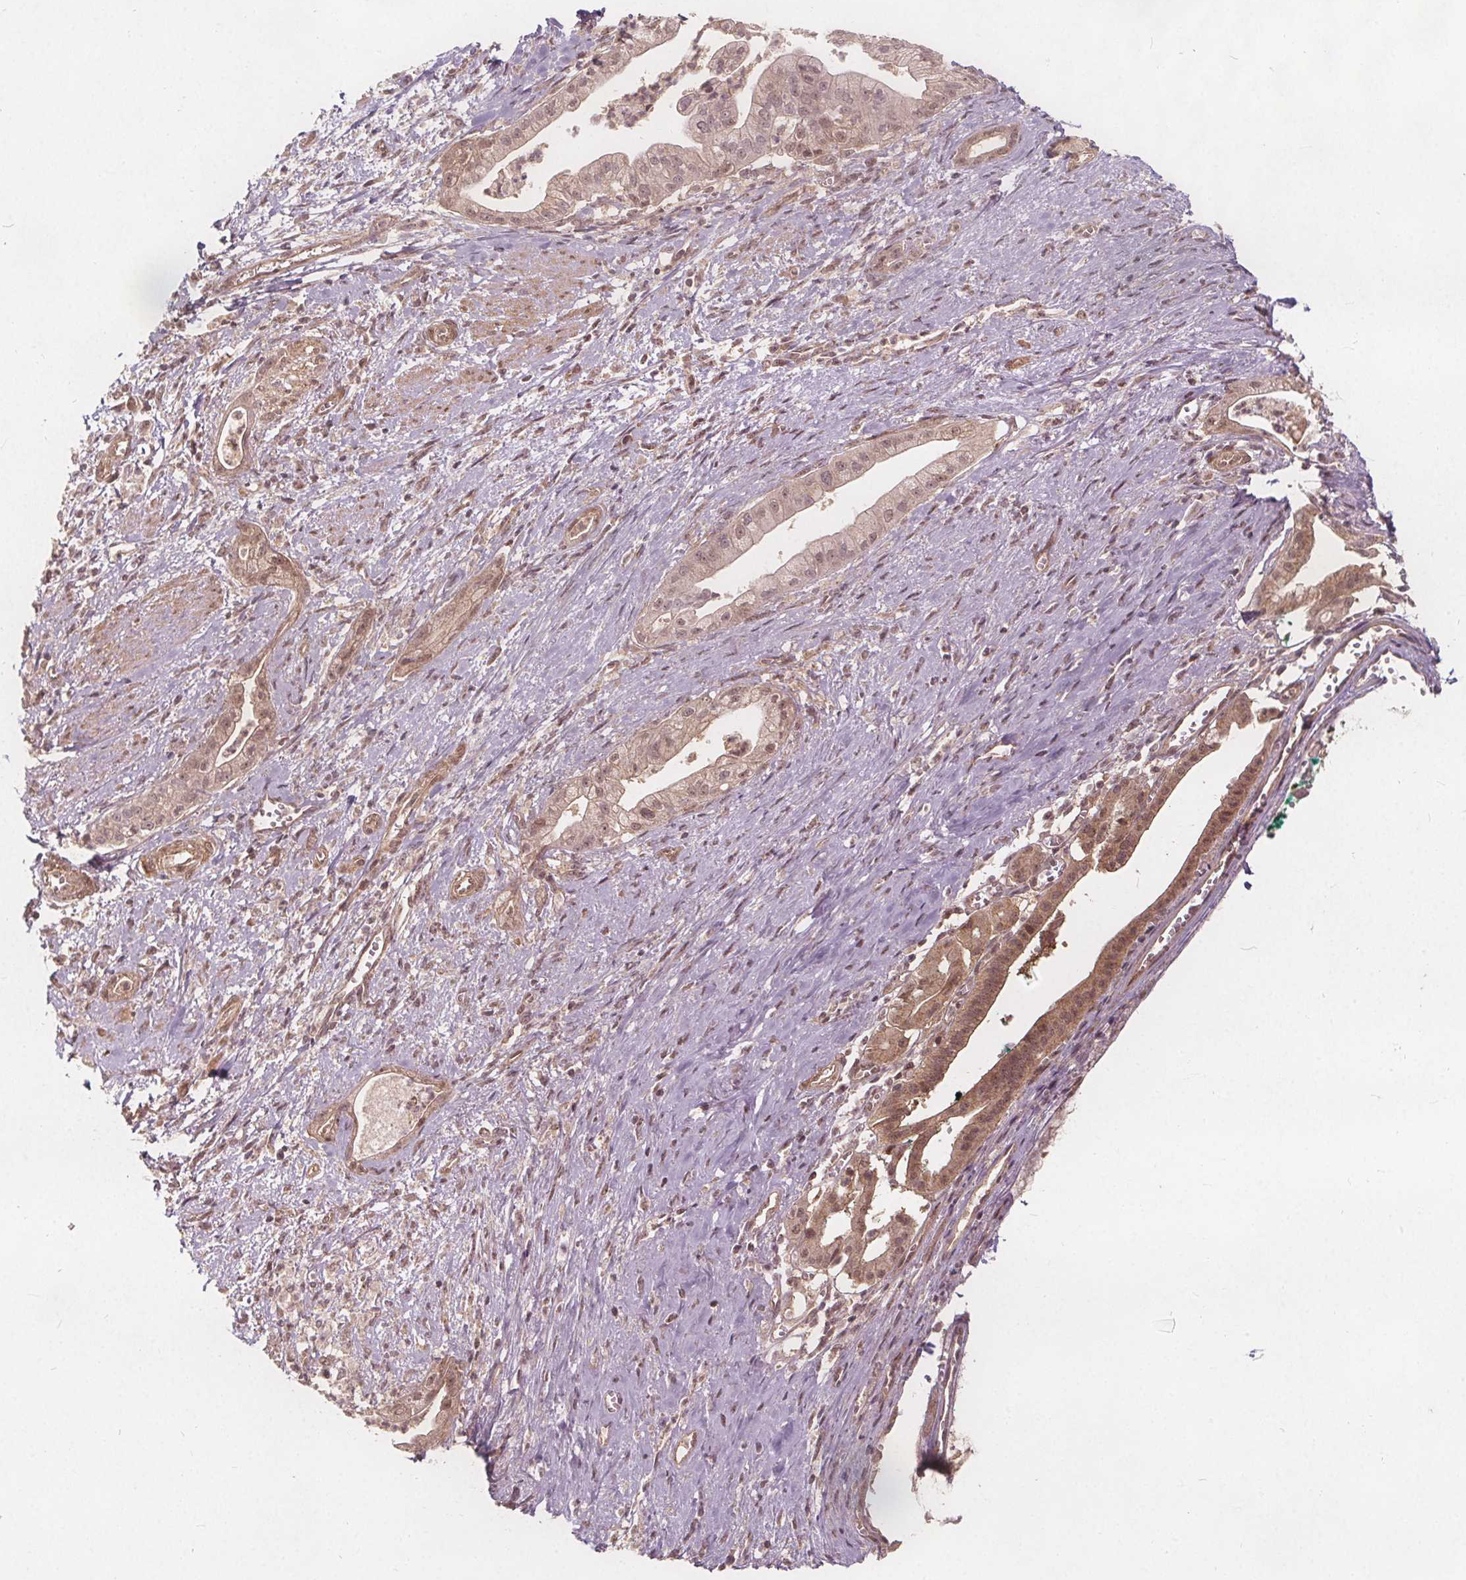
{"staining": {"intensity": "moderate", "quantity": ">75%", "location": "cytoplasmic/membranous,nuclear"}, "tissue": "pancreatic cancer", "cell_type": "Tumor cells", "image_type": "cancer", "snomed": [{"axis": "morphology", "description": "Normal tissue, NOS"}, {"axis": "morphology", "description": "Adenocarcinoma, NOS"}, {"axis": "topography", "description": "Lymph node"}, {"axis": "topography", "description": "Pancreas"}], "caption": "An image of pancreatic cancer (adenocarcinoma) stained for a protein exhibits moderate cytoplasmic/membranous and nuclear brown staining in tumor cells.", "gene": "PPP1CB", "patient": {"sex": "female", "age": 58}}